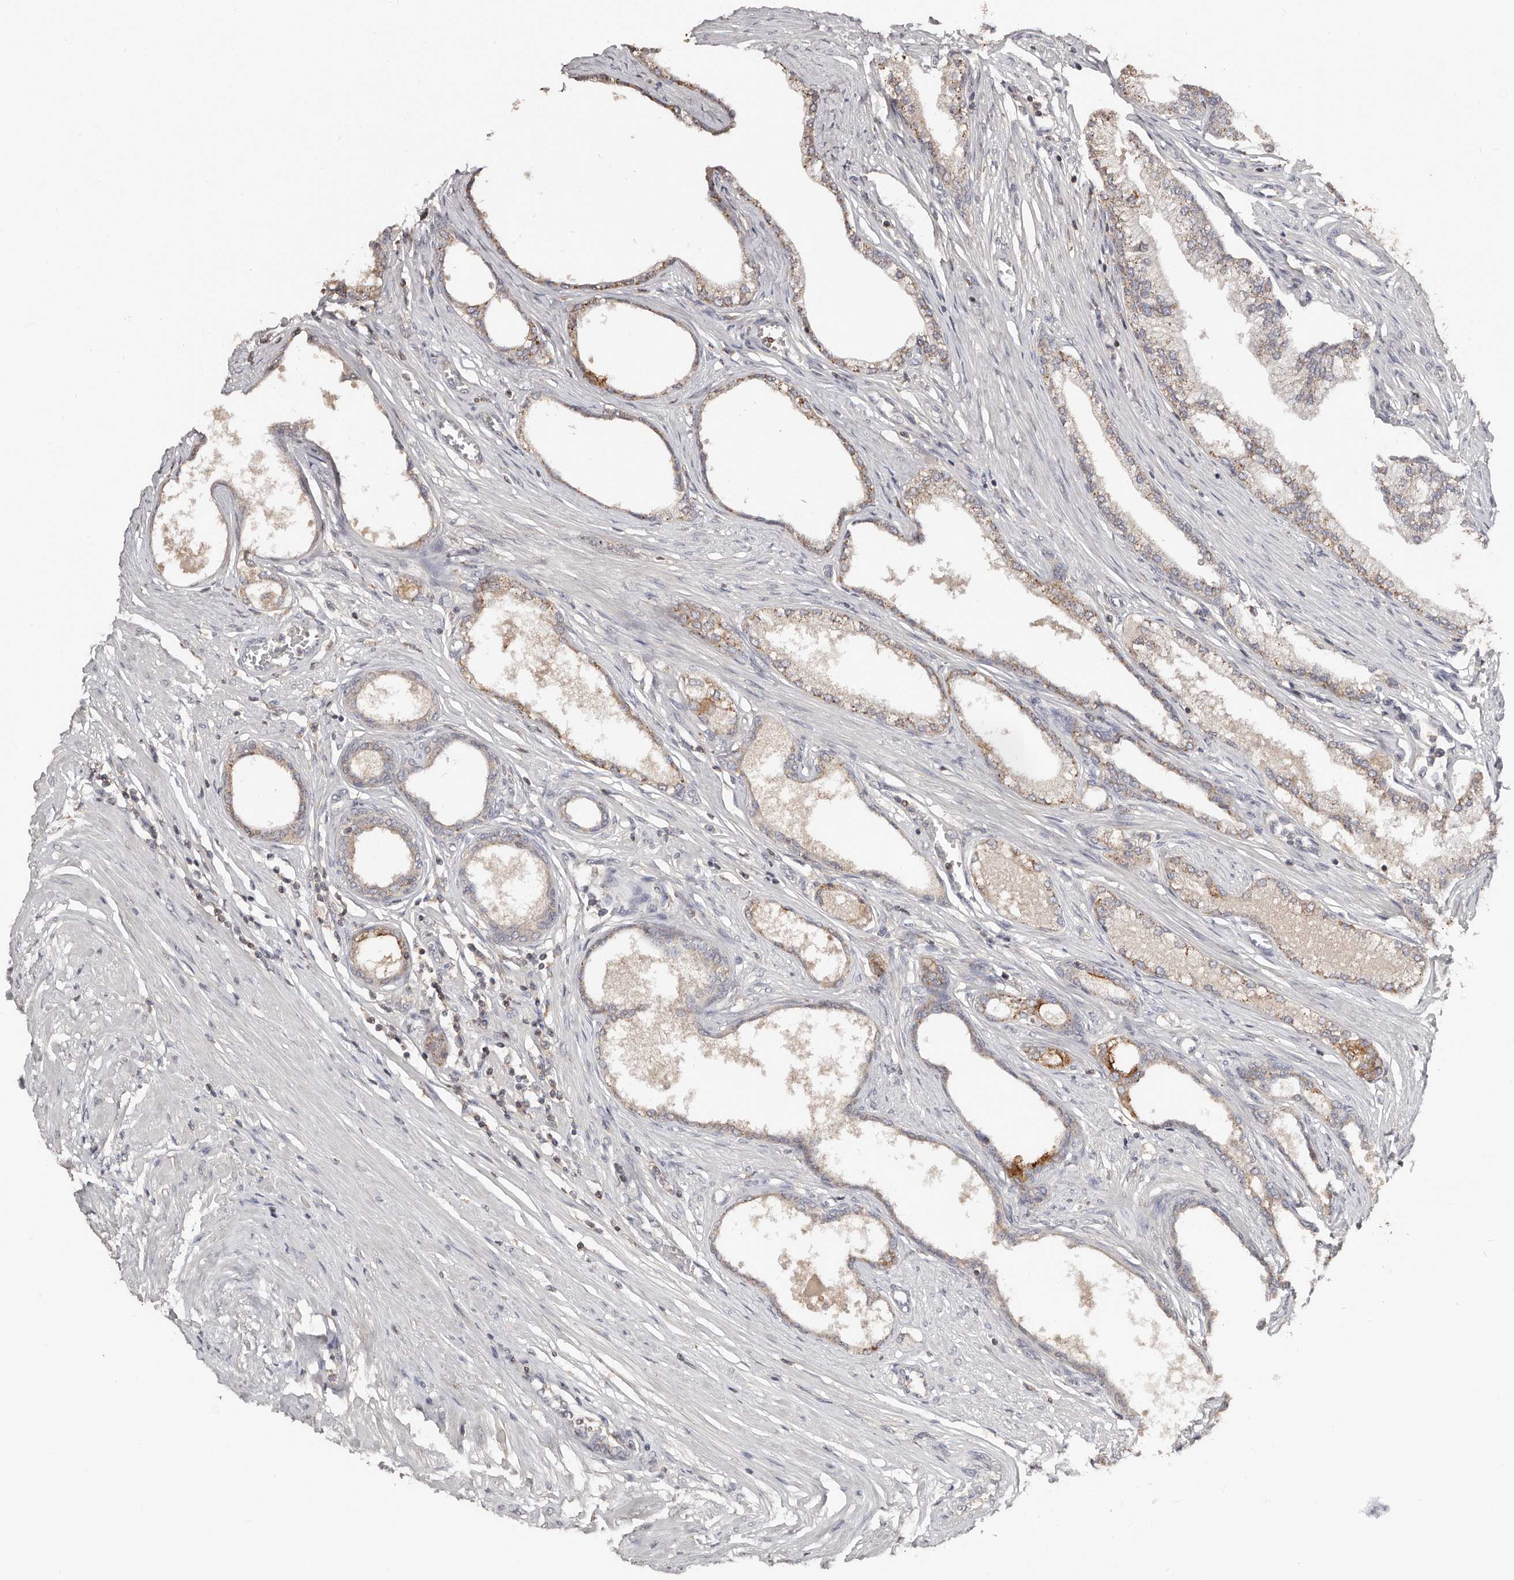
{"staining": {"intensity": "strong", "quantity": "25%-75%", "location": "cytoplasmic/membranous"}, "tissue": "prostate", "cell_type": "Glandular cells", "image_type": "normal", "snomed": [{"axis": "morphology", "description": "Normal tissue, NOS"}, {"axis": "morphology", "description": "Urothelial carcinoma, Low grade"}, {"axis": "topography", "description": "Urinary bladder"}, {"axis": "topography", "description": "Prostate"}], "caption": "Benign prostate reveals strong cytoplasmic/membranous staining in about 25%-75% of glandular cells, visualized by immunohistochemistry. Ihc stains the protein of interest in brown and the nuclei are stained blue.", "gene": "SLC39A2", "patient": {"sex": "male", "age": 60}}